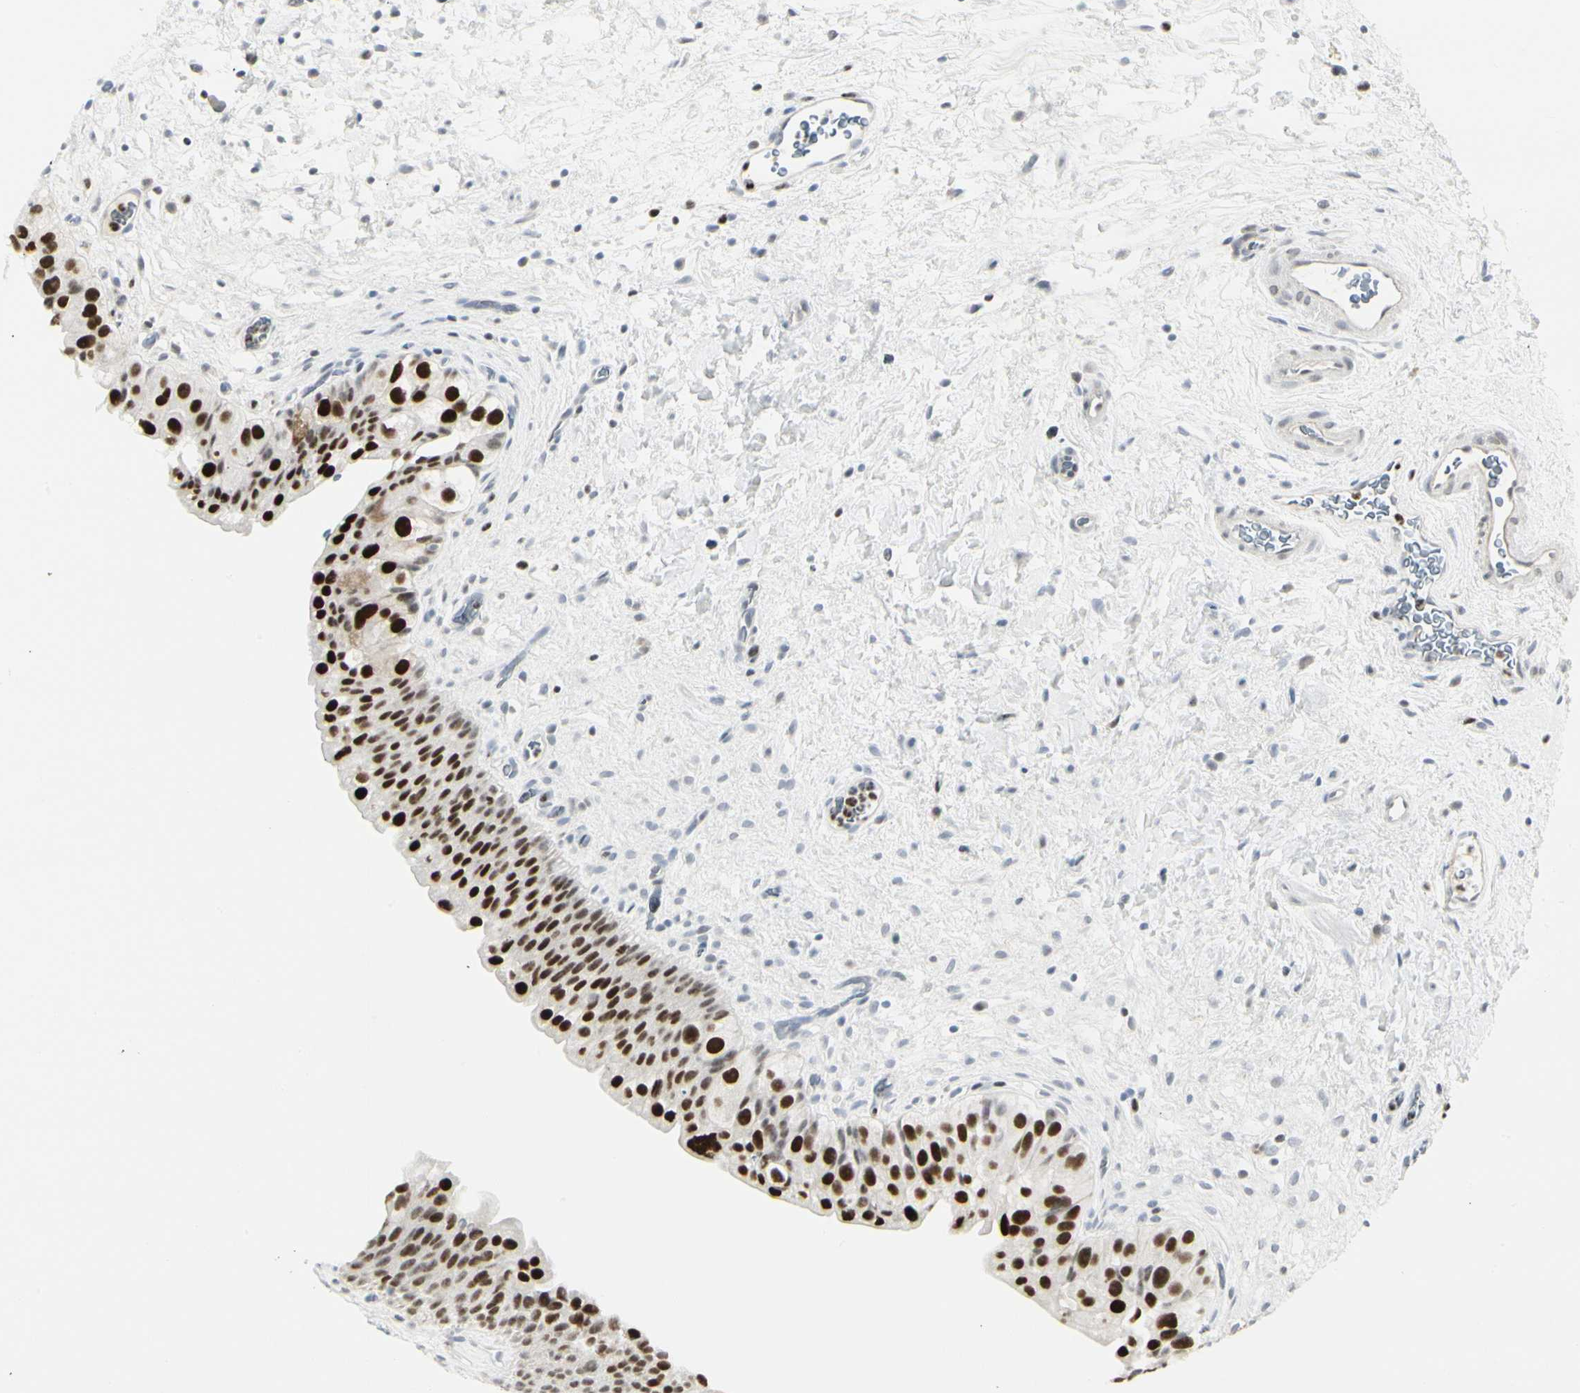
{"staining": {"intensity": "strong", "quantity": "25%-75%", "location": "nuclear"}, "tissue": "urinary bladder", "cell_type": "Urothelial cells", "image_type": "normal", "snomed": [{"axis": "morphology", "description": "Normal tissue, NOS"}, {"axis": "topography", "description": "Urinary bladder"}], "caption": "Urinary bladder stained with DAB immunohistochemistry displays high levels of strong nuclear positivity in about 25%-75% of urothelial cells. (brown staining indicates protein expression, while blue staining denotes nuclei).", "gene": "ZBTB7B", "patient": {"sex": "female", "age": 64}}